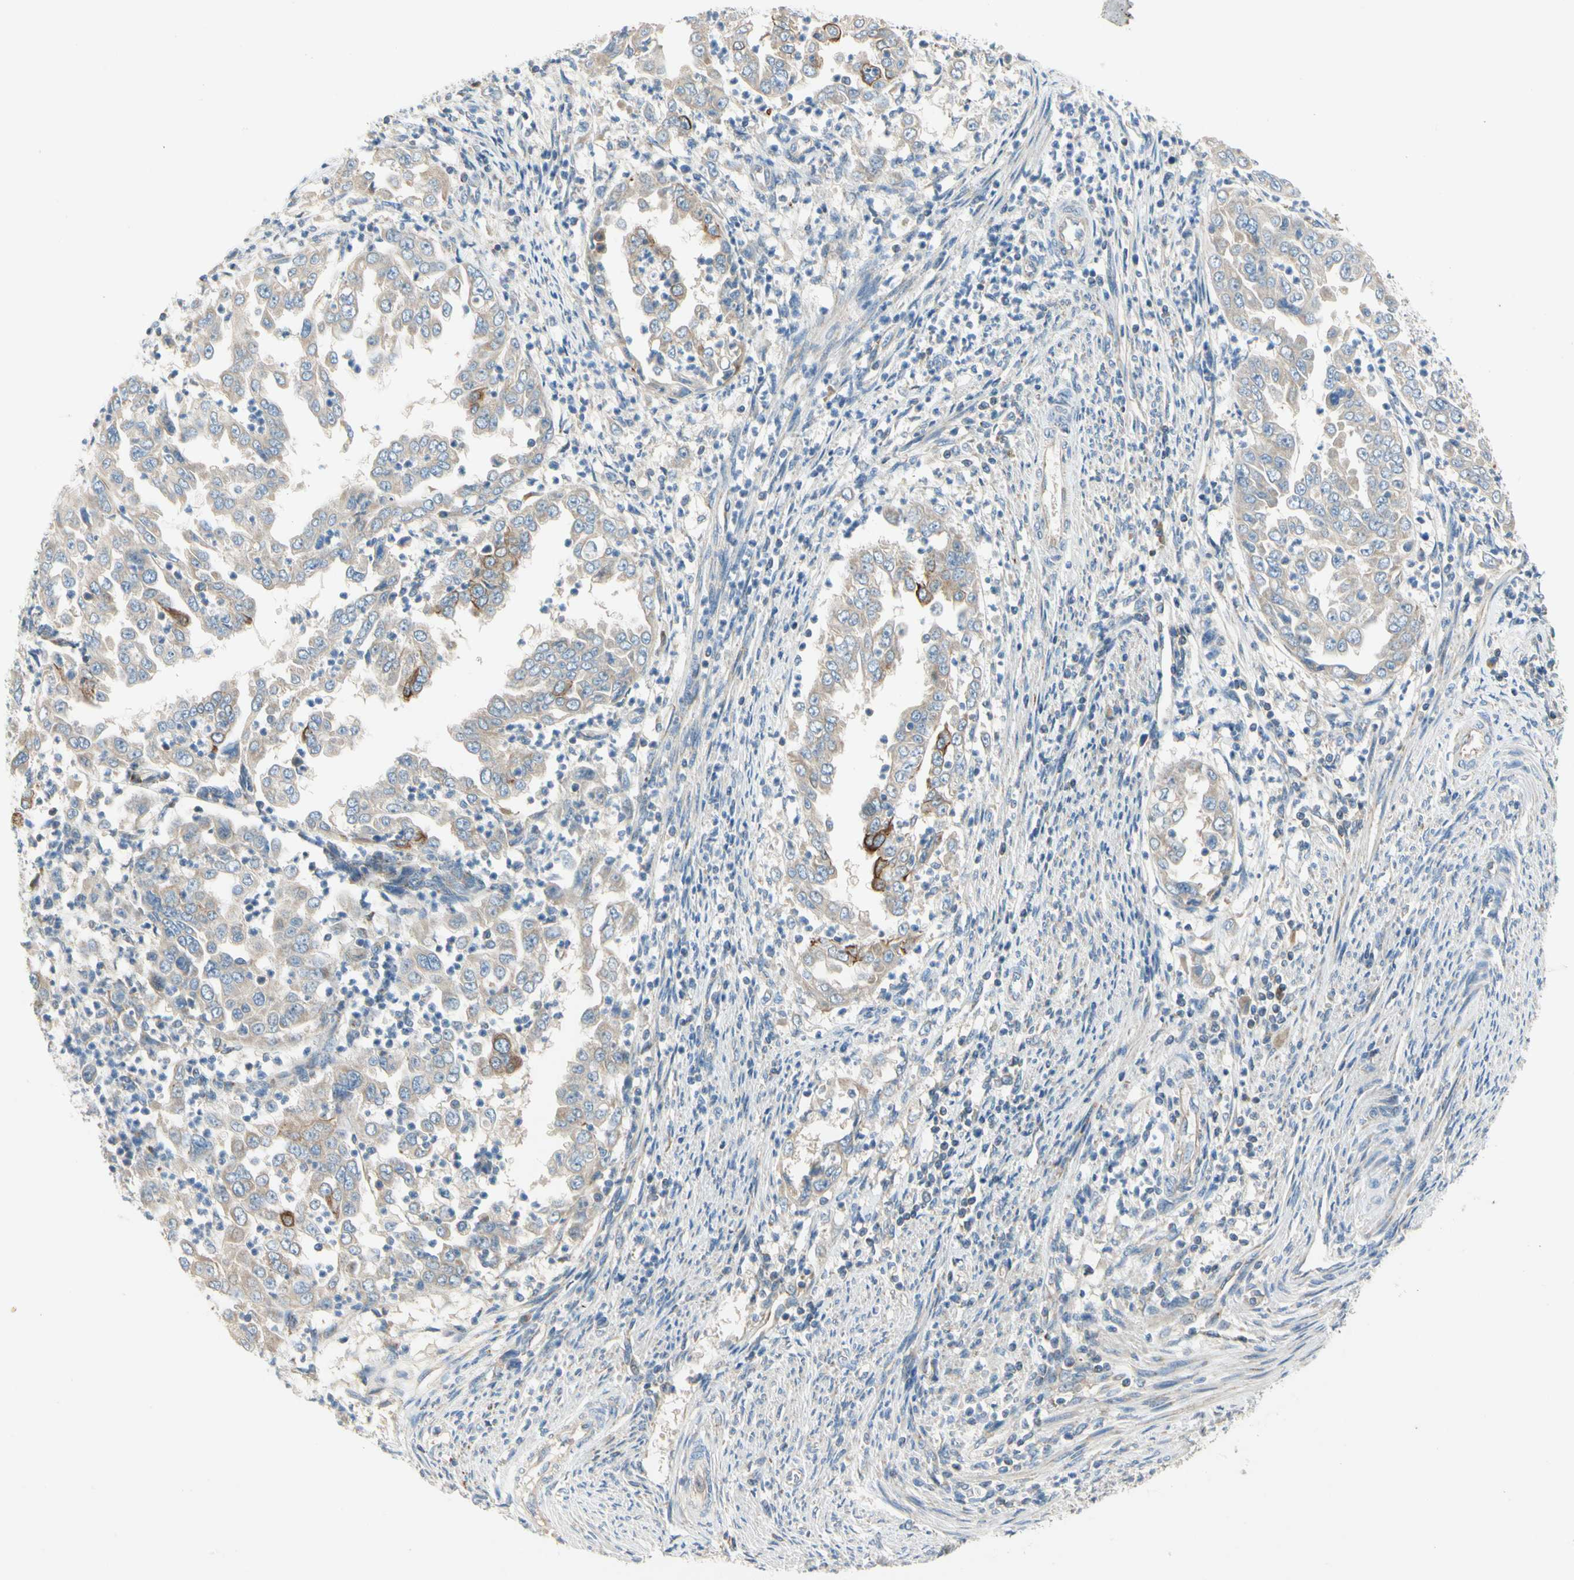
{"staining": {"intensity": "moderate", "quantity": ">75%", "location": "cytoplasmic/membranous"}, "tissue": "endometrial cancer", "cell_type": "Tumor cells", "image_type": "cancer", "snomed": [{"axis": "morphology", "description": "Adenocarcinoma, NOS"}, {"axis": "topography", "description": "Endometrium"}], "caption": "Endometrial adenocarcinoma stained with a protein marker demonstrates moderate staining in tumor cells.", "gene": "KLHDC8B", "patient": {"sex": "female", "age": 85}}